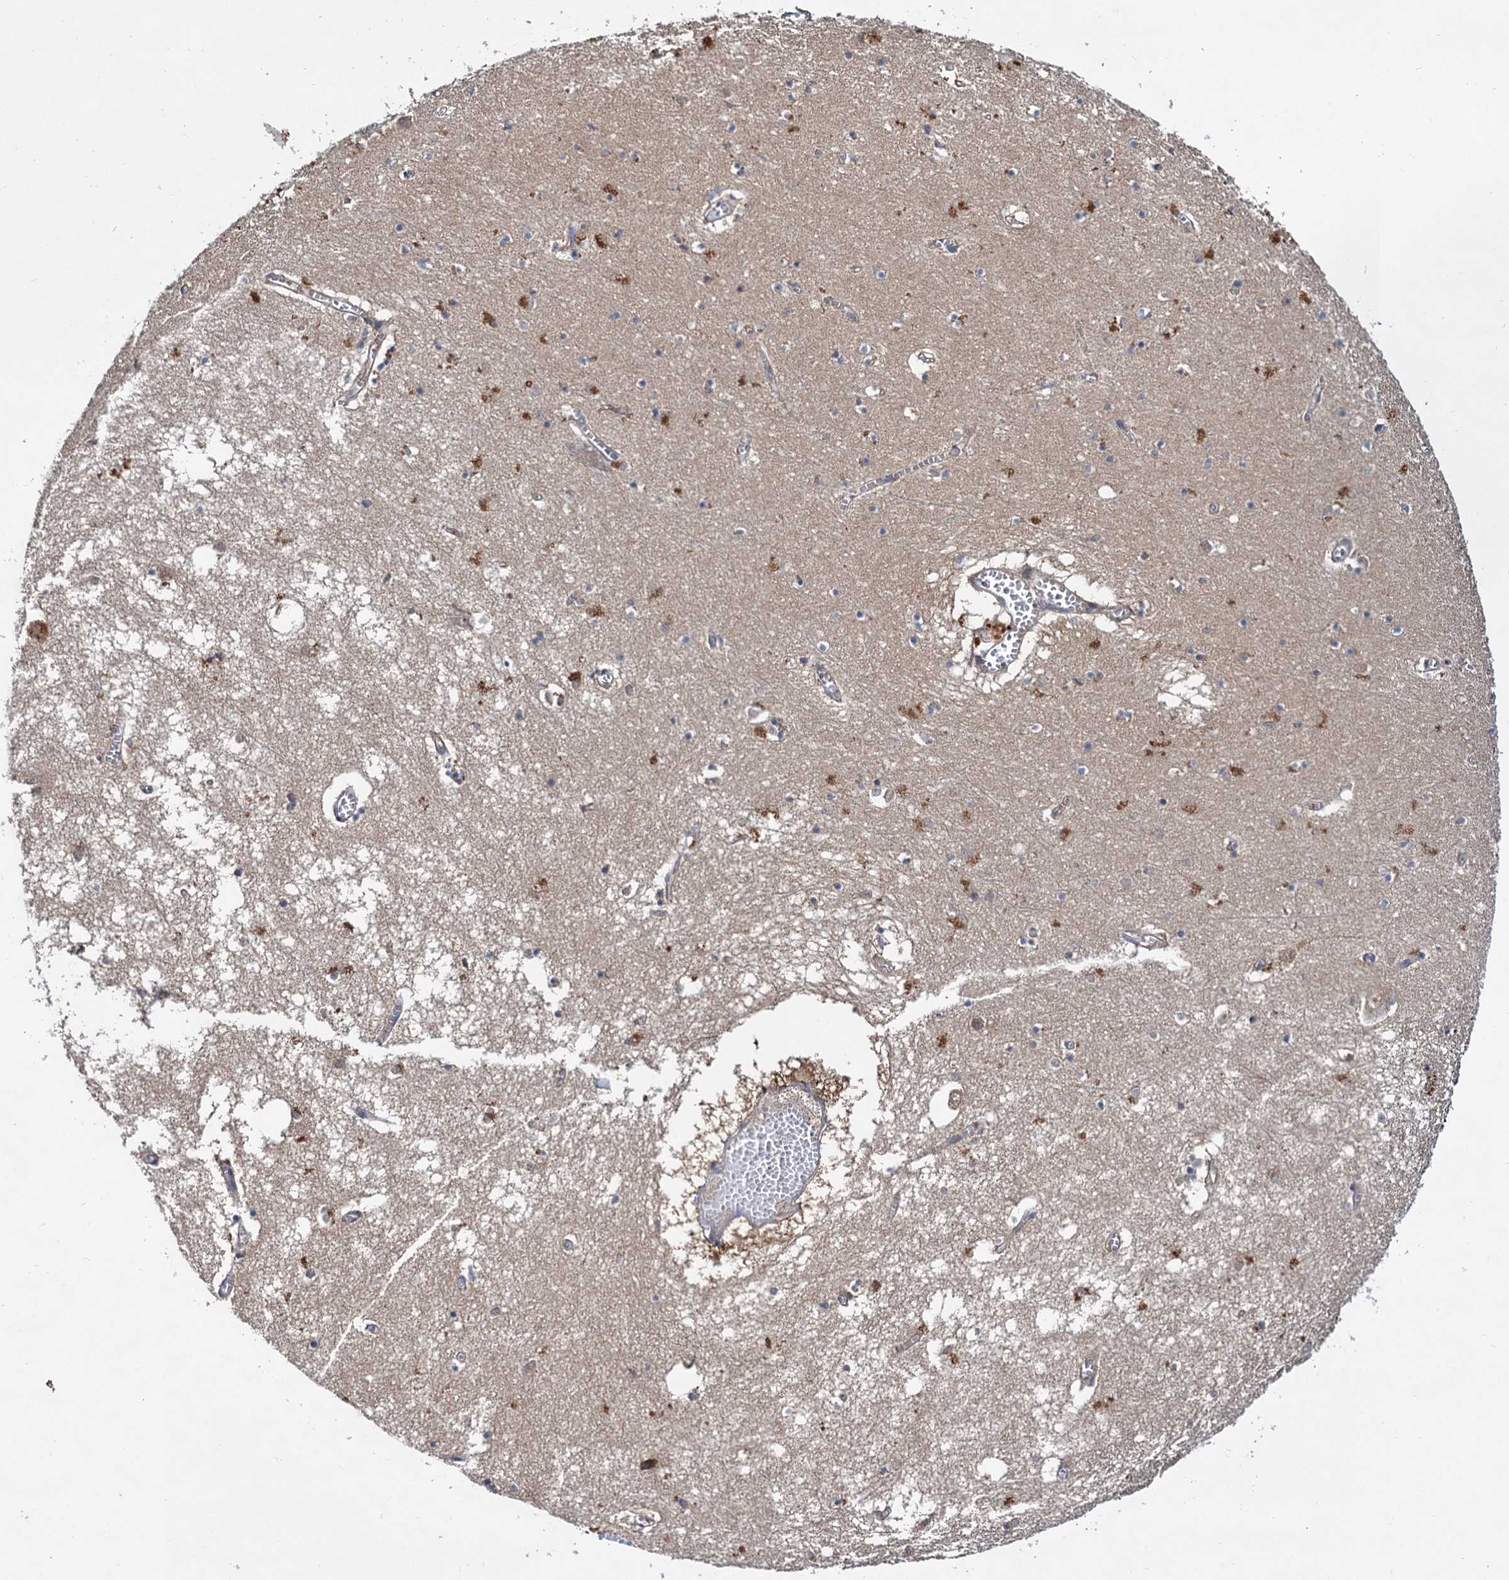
{"staining": {"intensity": "moderate", "quantity": "<25%", "location": "cytoplasmic/membranous"}, "tissue": "hippocampus", "cell_type": "Glial cells", "image_type": "normal", "snomed": [{"axis": "morphology", "description": "Normal tissue, NOS"}, {"axis": "topography", "description": "Hippocampus"}], "caption": "Immunohistochemical staining of benign hippocampus shows moderate cytoplasmic/membranous protein expression in approximately <25% of glial cells. The staining was performed using DAB (3,3'-diaminobenzidine) to visualize the protein expression in brown, while the nuclei were stained in blue with hematoxylin (Magnification: 20x).", "gene": "ALKBH7", "patient": {"sex": "male", "age": 70}}